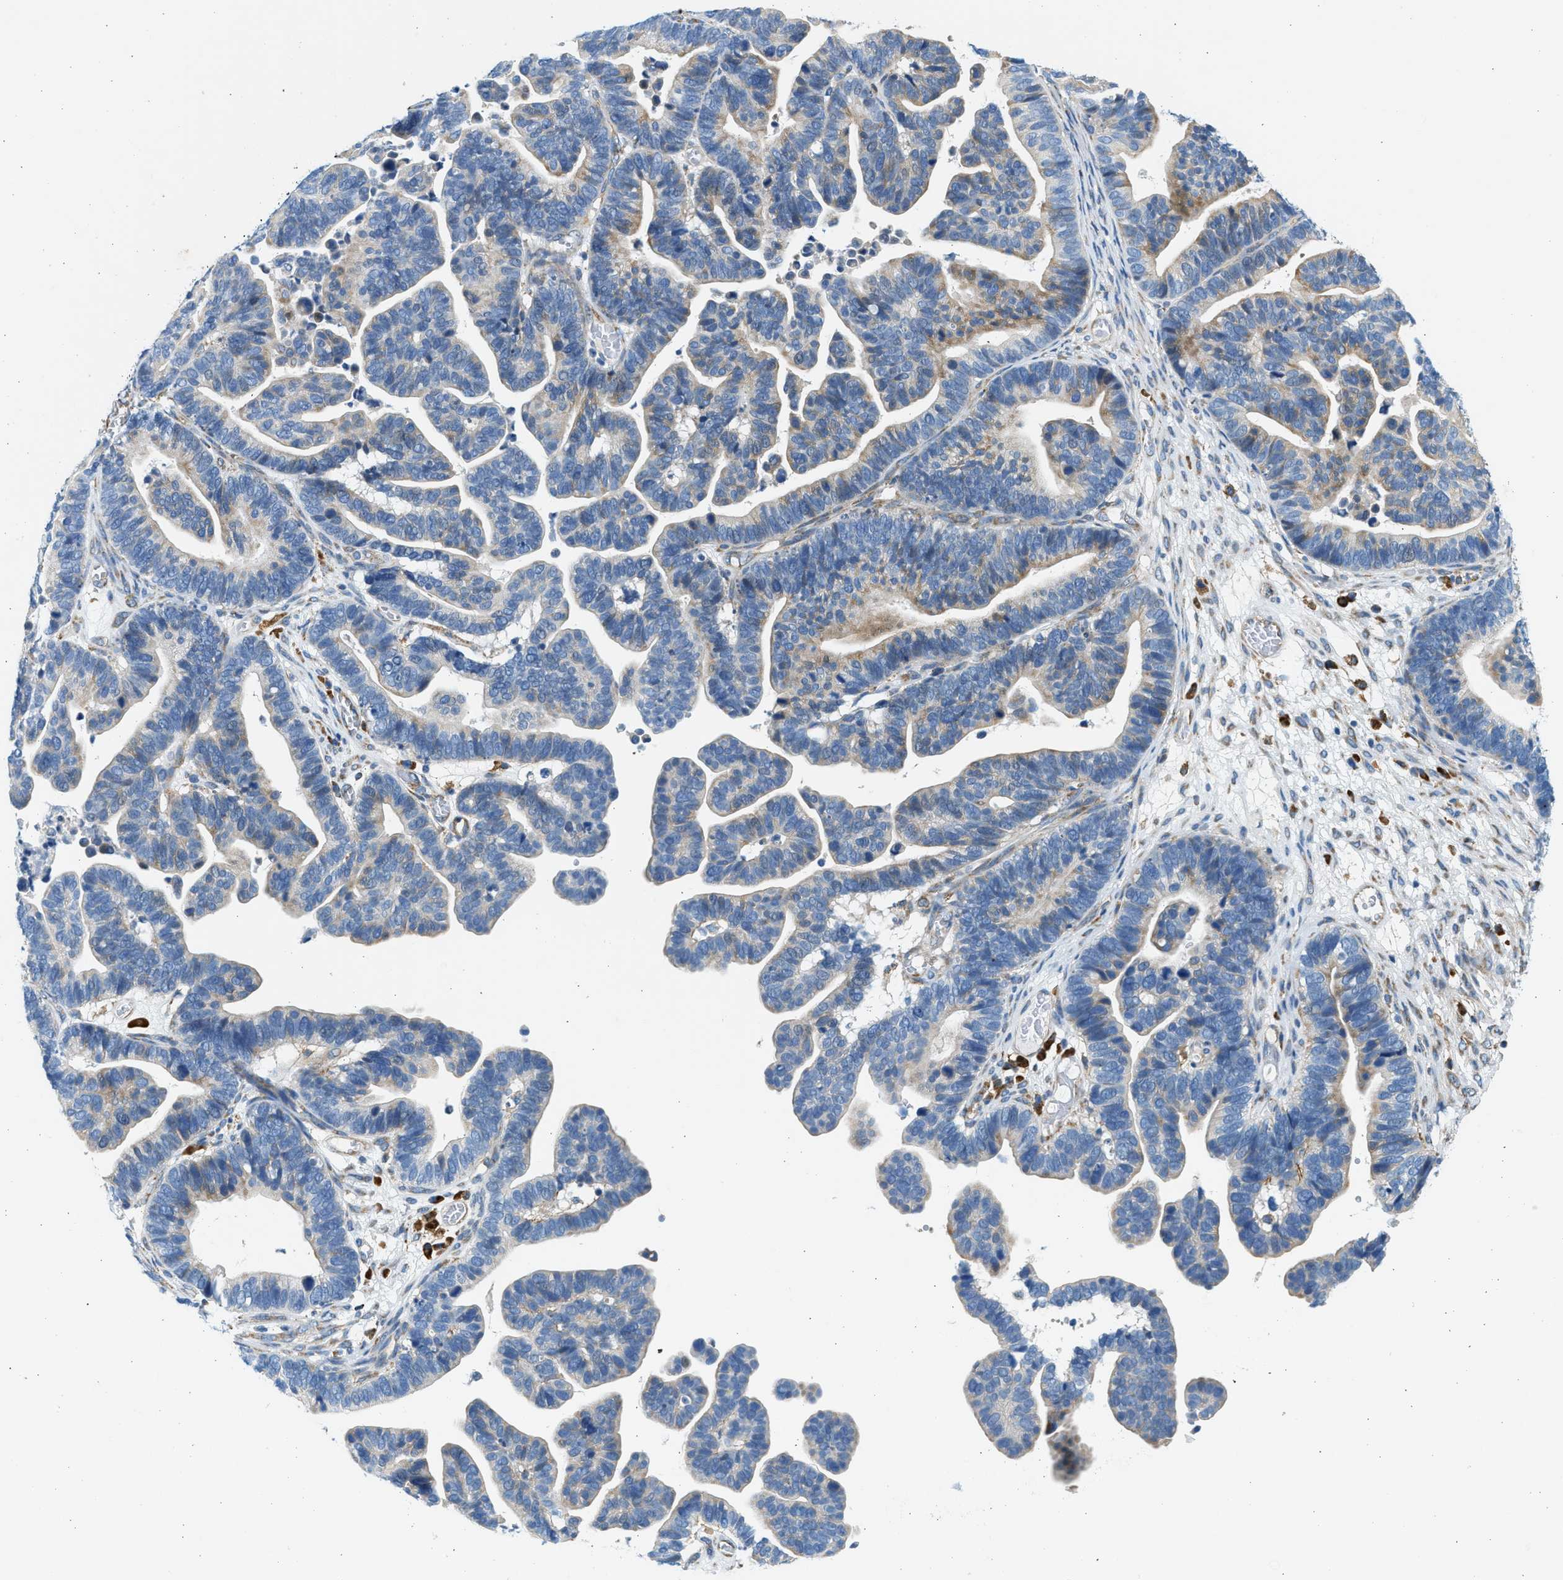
{"staining": {"intensity": "weak", "quantity": "25%-75%", "location": "cytoplasmic/membranous"}, "tissue": "ovarian cancer", "cell_type": "Tumor cells", "image_type": "cancer", "snomed": [{"axis": "morphology", "description": "Cystadenocarcinoma, serous, NOS"}, {"axis": "topography", "description": "Ovary"}], "caption": "This photomicrograph shows immunohistochemistry (IHC) staining of serous cystadenocarcinoma (ovarian), with low weak cytoplasmic/membranous staining in approximately 25%-75% of tumor cells.", "gene": "CNTN6", "patient": {"sex": "female", "age": 56}}